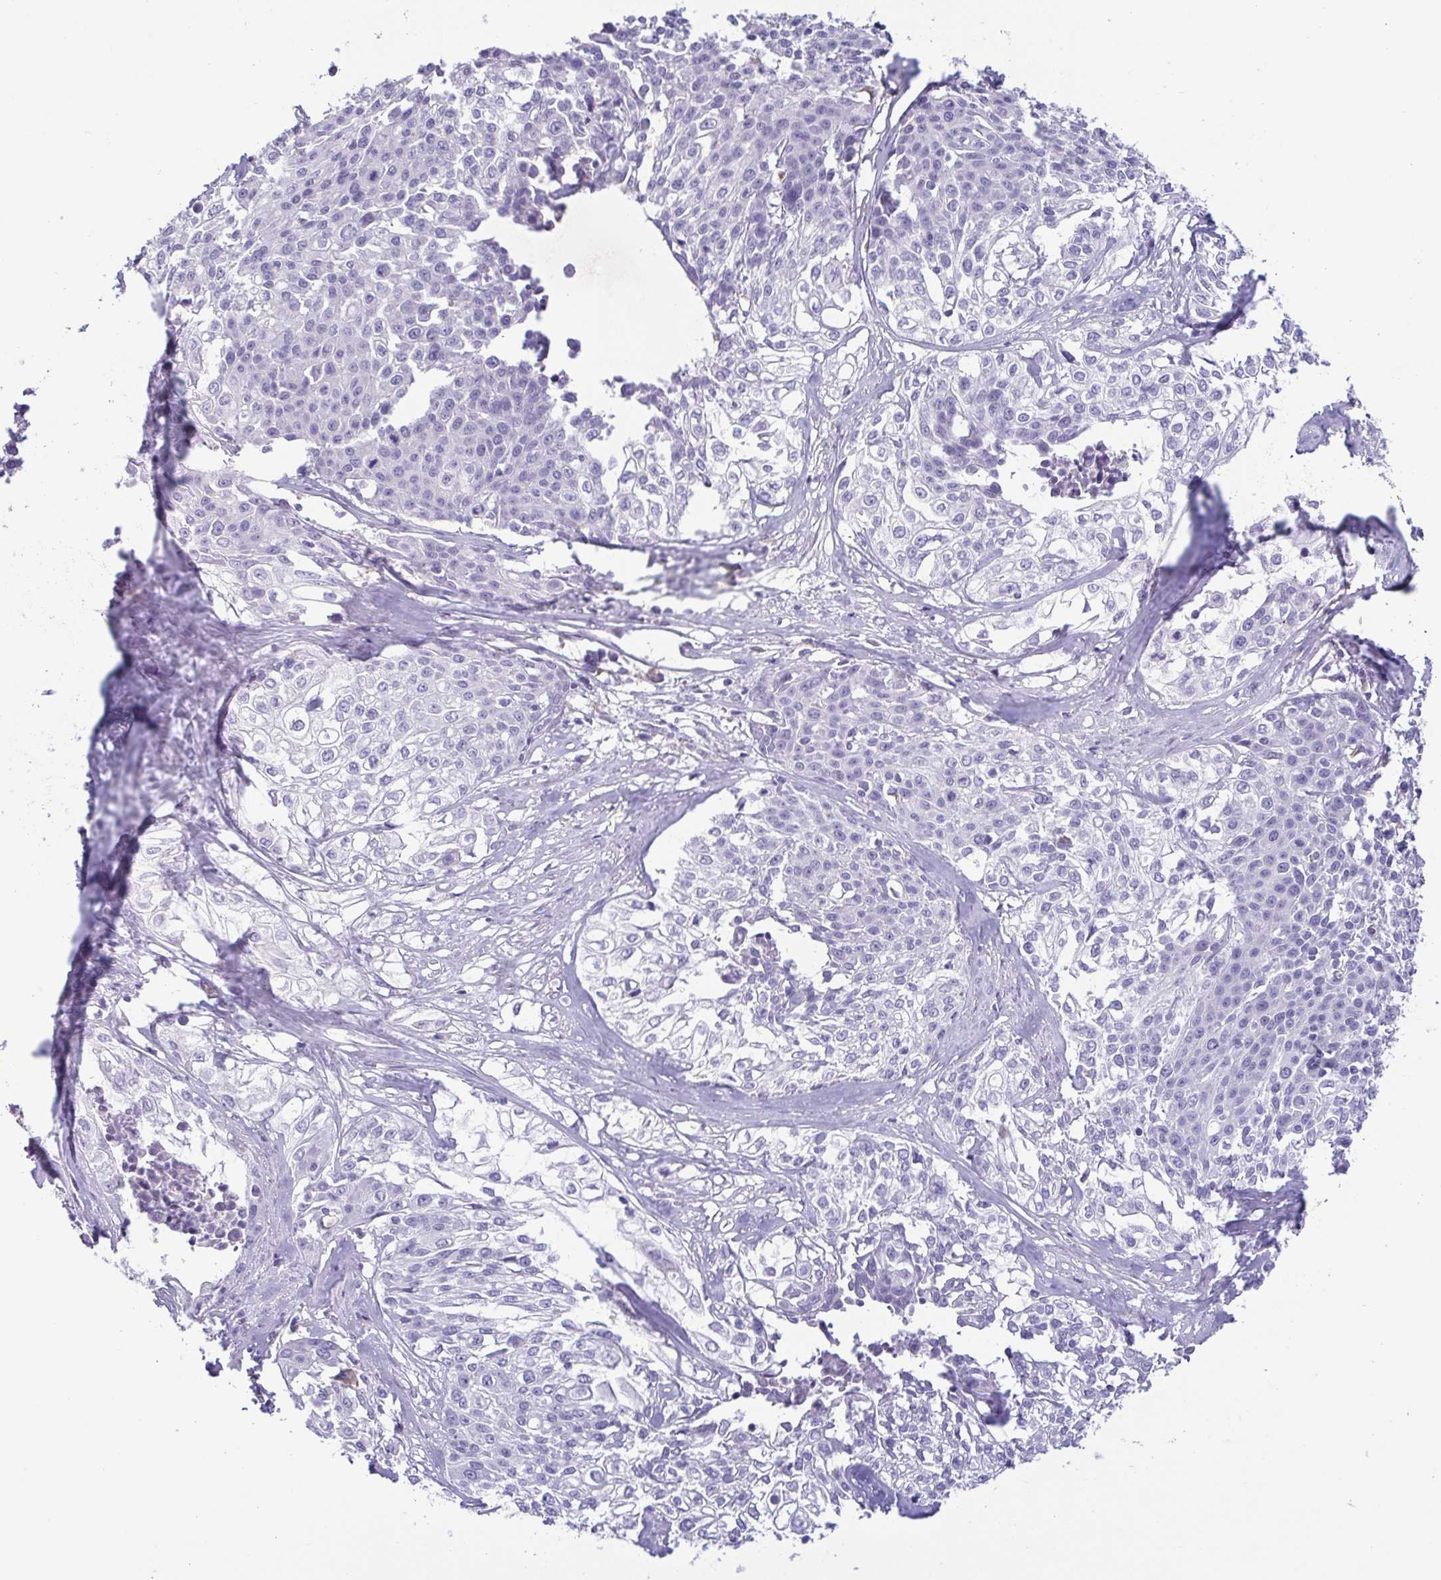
{"staining": {"intensity": "negative", "quantity": "none", "location": "none"}, "tissue": "cervical cancer", "cell_type": "Tumor cells", "image_type": "cancer", "snomed": [{"axis": "morphology", "description": "Squamous cell carcinoma, NOS"}, {"axis": "topography", "description": "Cervix"}], "caption": "Immunohistochemistry histopathology image of neoplastic tissue: human squamous cell carcinoma (cervical) stained with DAB (3,3'-diaminobenzidine) demonstrates no significant protein expression in tumor cells.", "gene": "ATP6V1G2", "patient": {"sex": "female", "age": 39}}